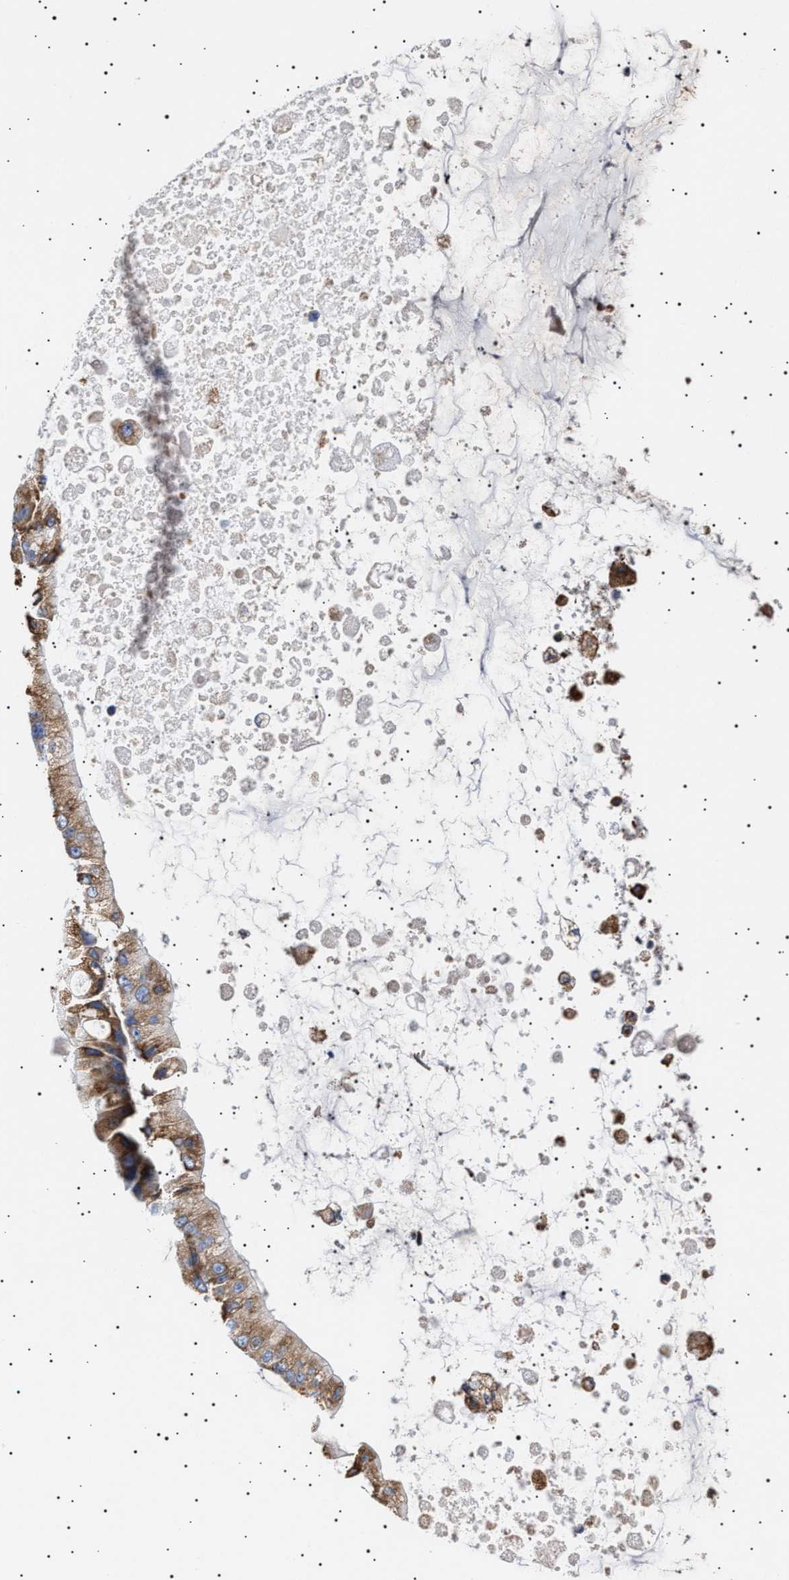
{"staining": {"intensity": "moderate", "quantity": ">75%", "location": "cytoplasmic/membranous"}, "tissue": "liver cancer", "cell_type": "Tumor cells", "image_type": "cancer", "snomed": [{"axis": "morphology", "description": "Cholangiocarcinoma"}, {"axis": "topography", "description": "Liver"}], "caption": "DAB (3,3'-diaminobenzidine) immunohistochemical staining of cholangiocarcinoma (liver) reveals moderate cytoplasmic/membranous protein expression in about >75% of tumor cells.", "gene": "ERCC6L2", "patient": {"sex": "male", "age": 50}}